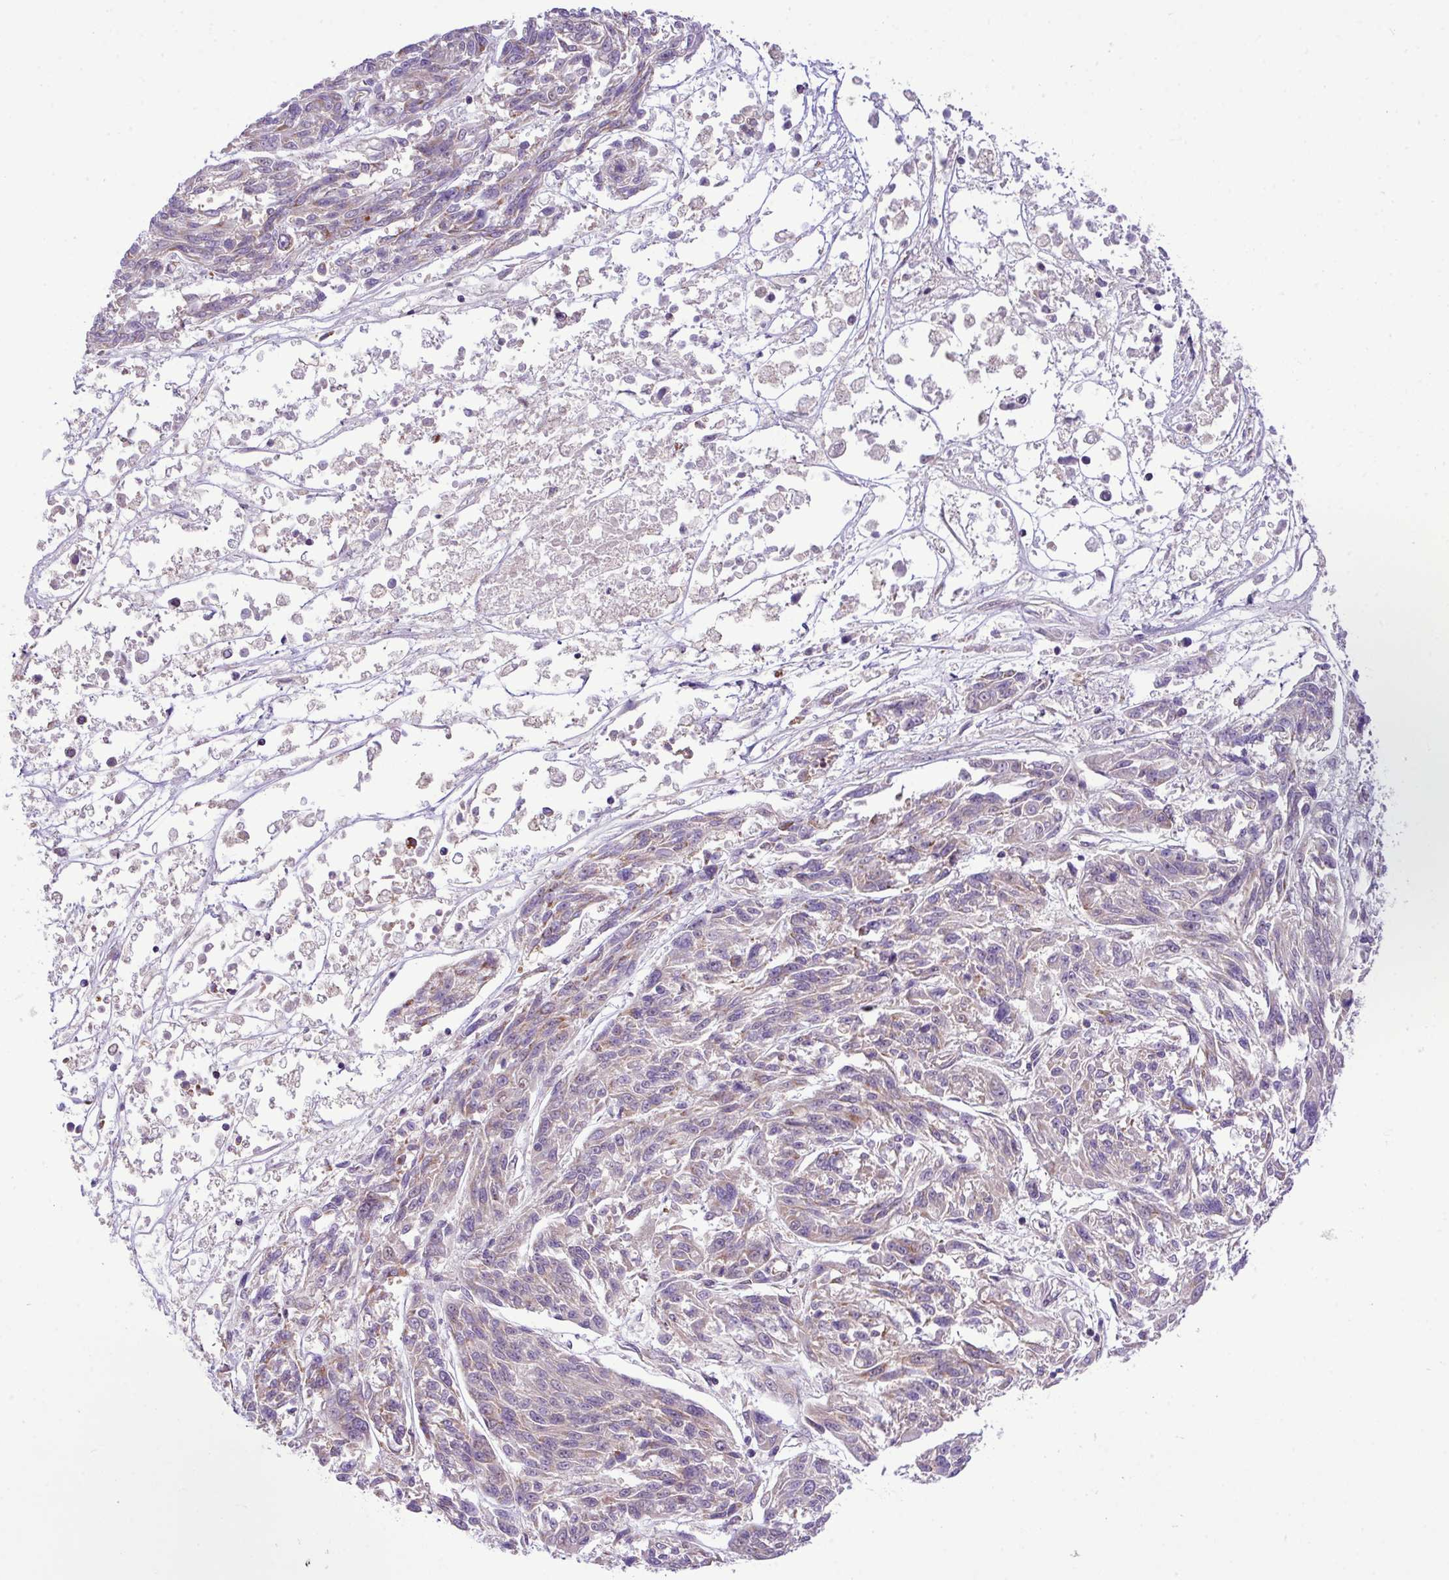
{"staining": {"intensity": "negative", "quantity": "none", "location": "none"}, "tissue": "melanoma", "cell_type": "Tumor cells", "image_type": "cancer", "snomed": [{"axis": "morphology", "description": "Malignant melanoma, NOS"}, {"axis": "topography", "description": "Skin"}], "caption": "Immunohistochemistry of malignant melanoma displays no expression in tumor cells.", "gene": "B3GNT9", "patient": {"sex": "male", "age": 53}}